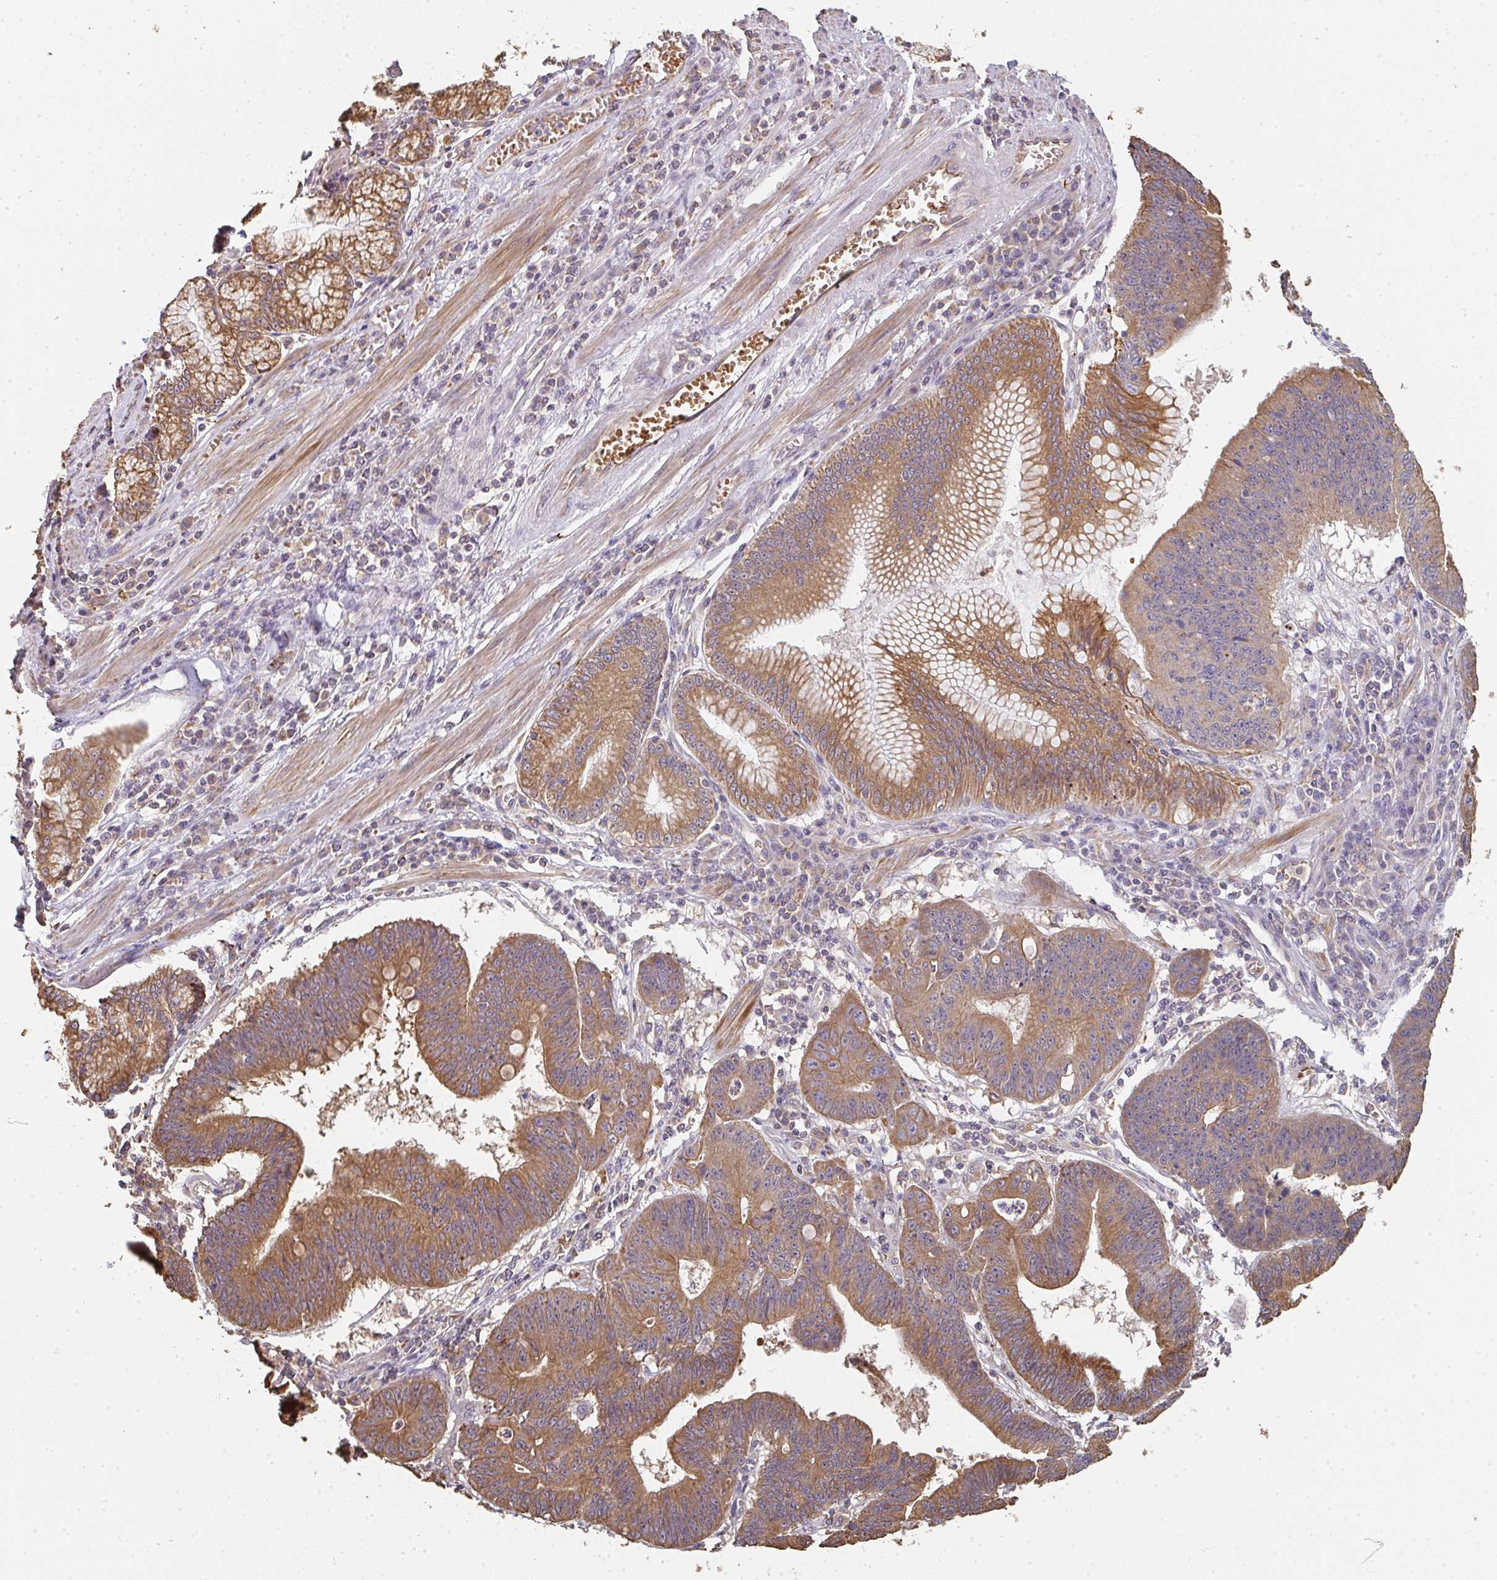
{"staining": {"intensity": "moderate", "quantity": ">75%", "location": "cytoplasmic/membranous"}, "tissue": "stomach cancer", "cell_type": "Tumor cells", "image_type": "cancer", "snomed": [{"axis": "morphology", "description": "Adenocarcinoma, NOS"}, {"axis": "topography", "description": "Stomach"}], "caption": "About >75% of tumor cells in stomach cancer demonstrate moderate cytoplasmic/membranous protein expression as visualized by brown immunohistochemical staining.", "gene": "POLG", "patient": {"sex": "male", "age": 59}}